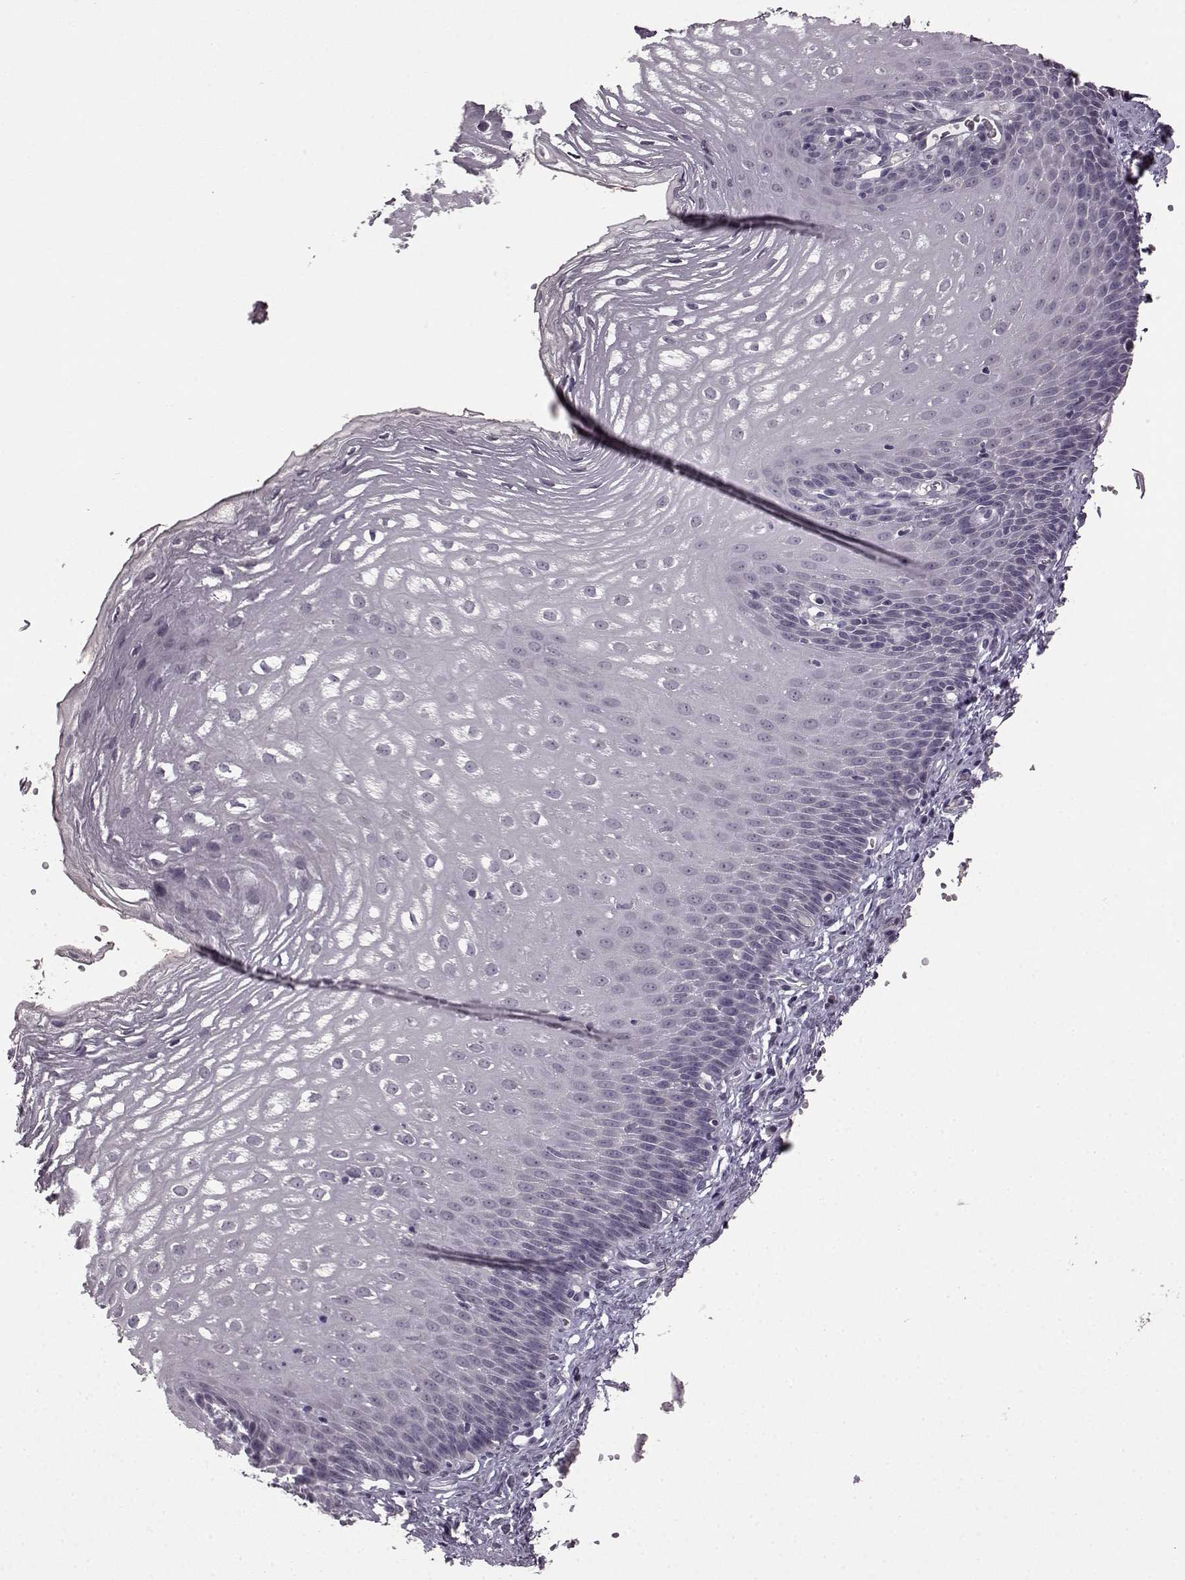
{"staining": {"intensity": "negative", "quantity": "none", "location": "none"}, "tissue": "esophagus", "cell_type": "Squamous epithelial cells", "image_type": "normal", "snomed": [{"axis": "morphology", "description": "Normal tissue, NOS"}, {"axis": "topography", "description": "Esophagus"}], "caption": "DAB immunohistochemical staining of benign esophagus demonstrates no significant positivity in squamous epithelial cells.", "gene": "LHB", "patient": {"sex": "male", "age": 72}}